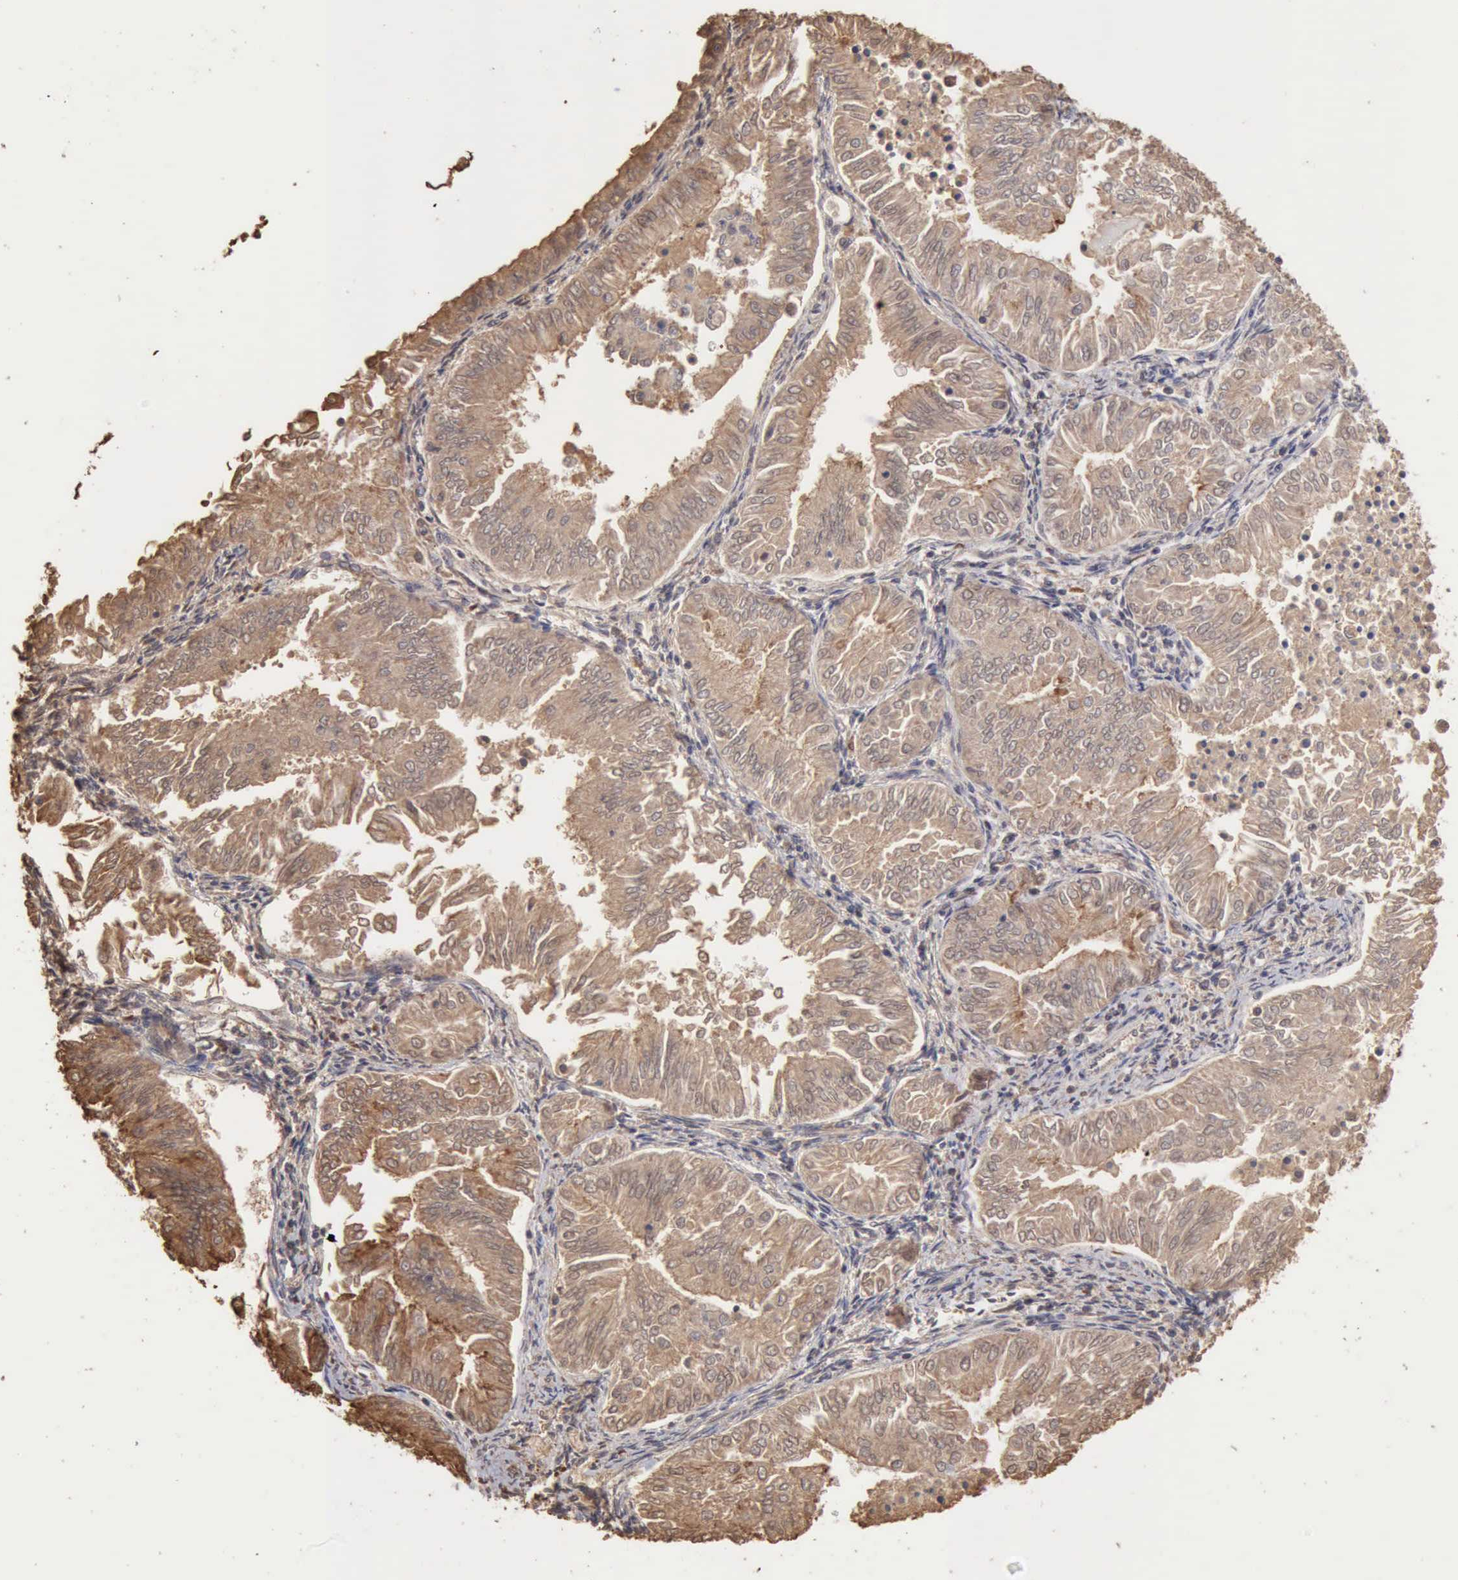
{"staining": {"intensity": "weak", "quantity": ">75%", "location": "cytoplasmic/membranous"}, "tissue": "endometrial cancer", "cell_type": "Tumor cells", "image_type": "cancer", "snomed": [{"axis": "morphology", "description": "Adenocarcinoma, NOS"}, {"axis": "topography", "description": "Endometrium"}], "caption": "Immunohistochemistry (IHC) (DAB) staining of human endometrial cancer (adenocarcinoma) reveals weak cytoplasmic/membranous protein staining in about >75% of tumor cells.", "gene": "SERPINA1", "patient": {"sex": "female", "age": 53}}